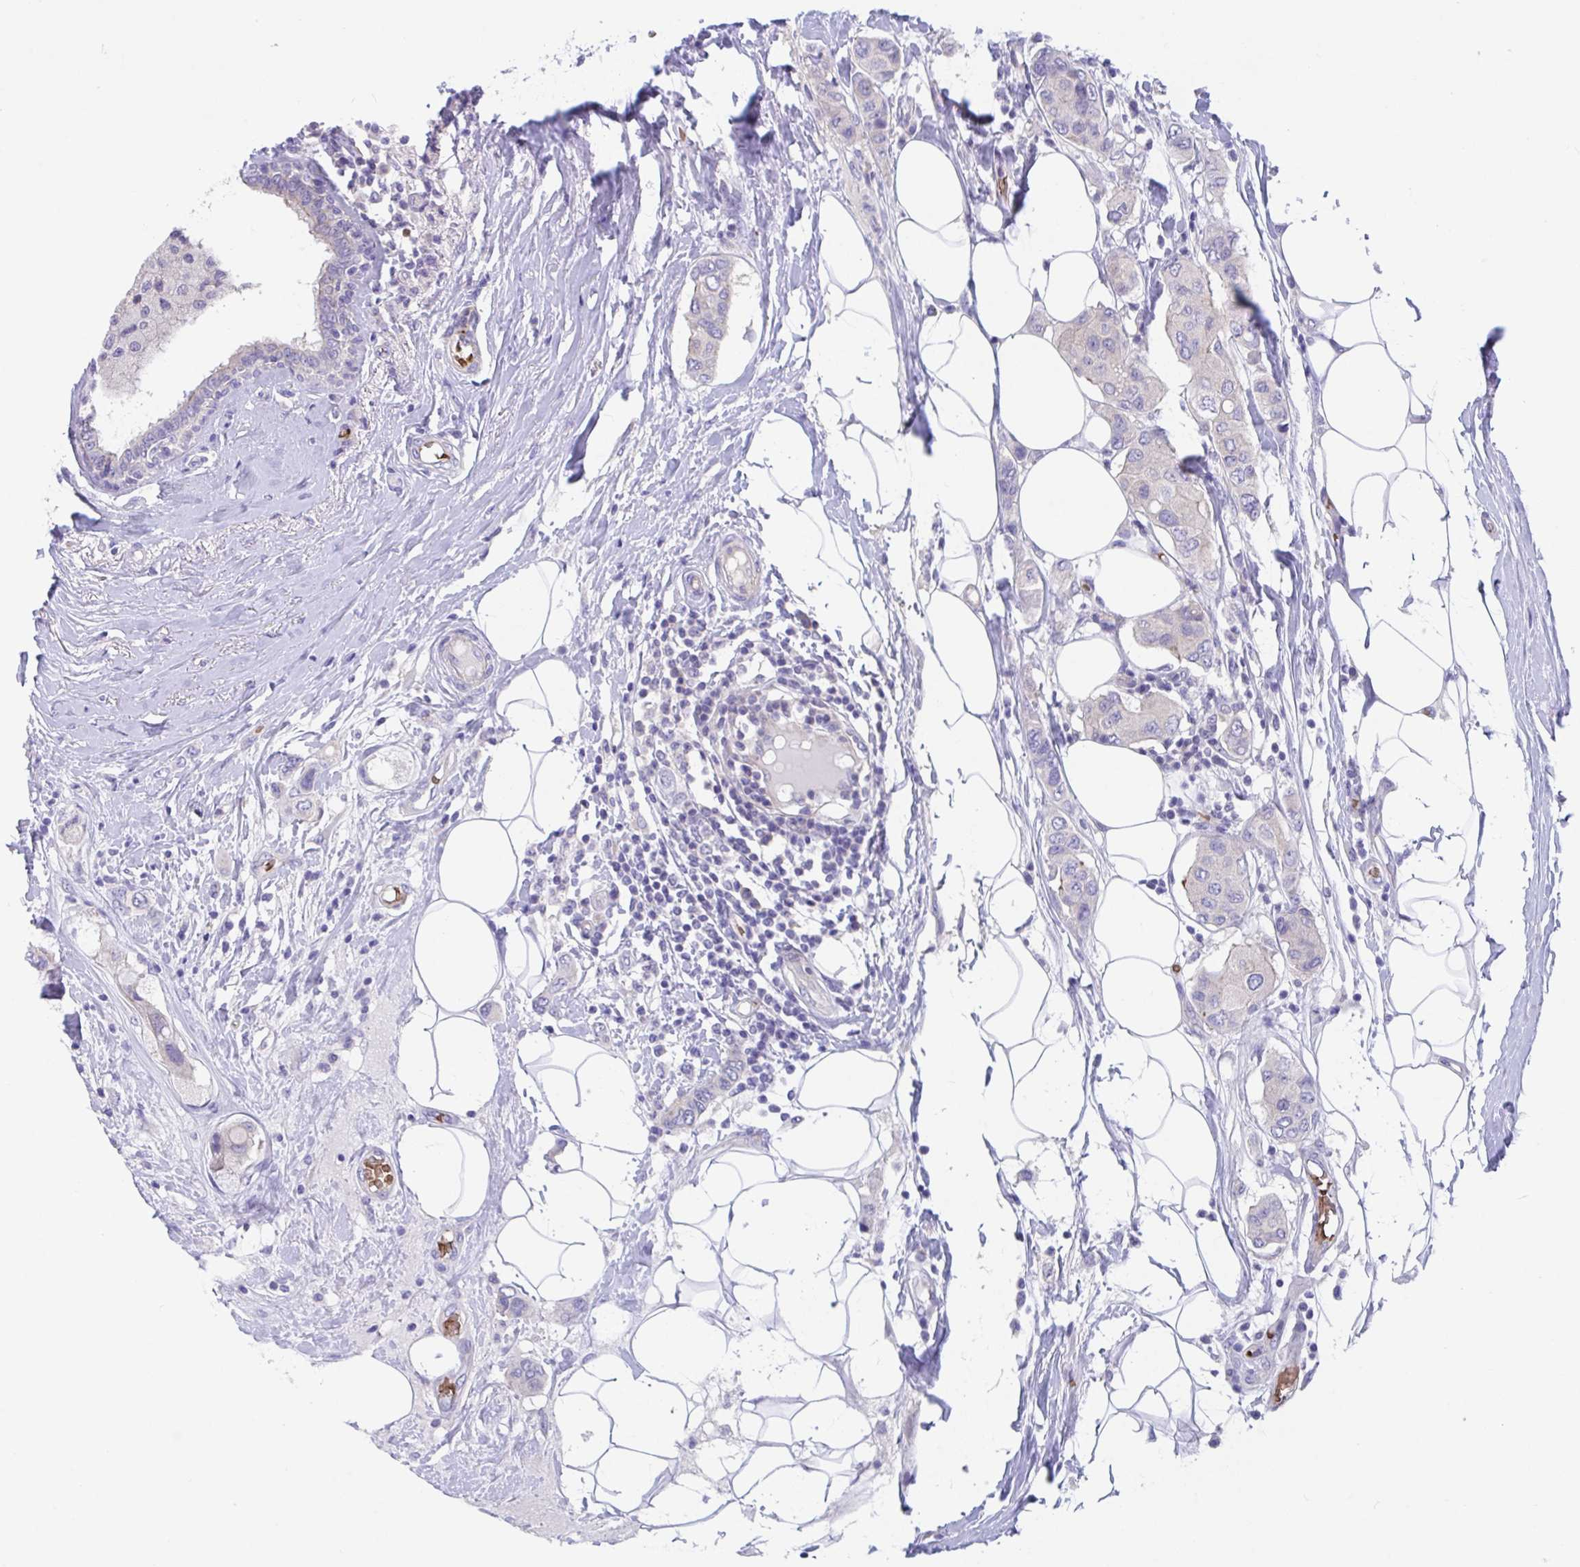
{"staining": {"intensity": "negative", "quantity": "none", "location": "none"}, "tissue": "breast cancer", "cell_type": "Tumor cells", "image_type": "cancer", "snomed": [{"axis": "morphology", "description": "Lobular carcinoma"}, {"axis": "topography", "description": "Breast"}], "caption": "Immunohistochemical staining of human breast cancer reveals no significant staining in tumor cells.", "gene": "TTC30B", "patient": {"sex": "female", "age": 51}}